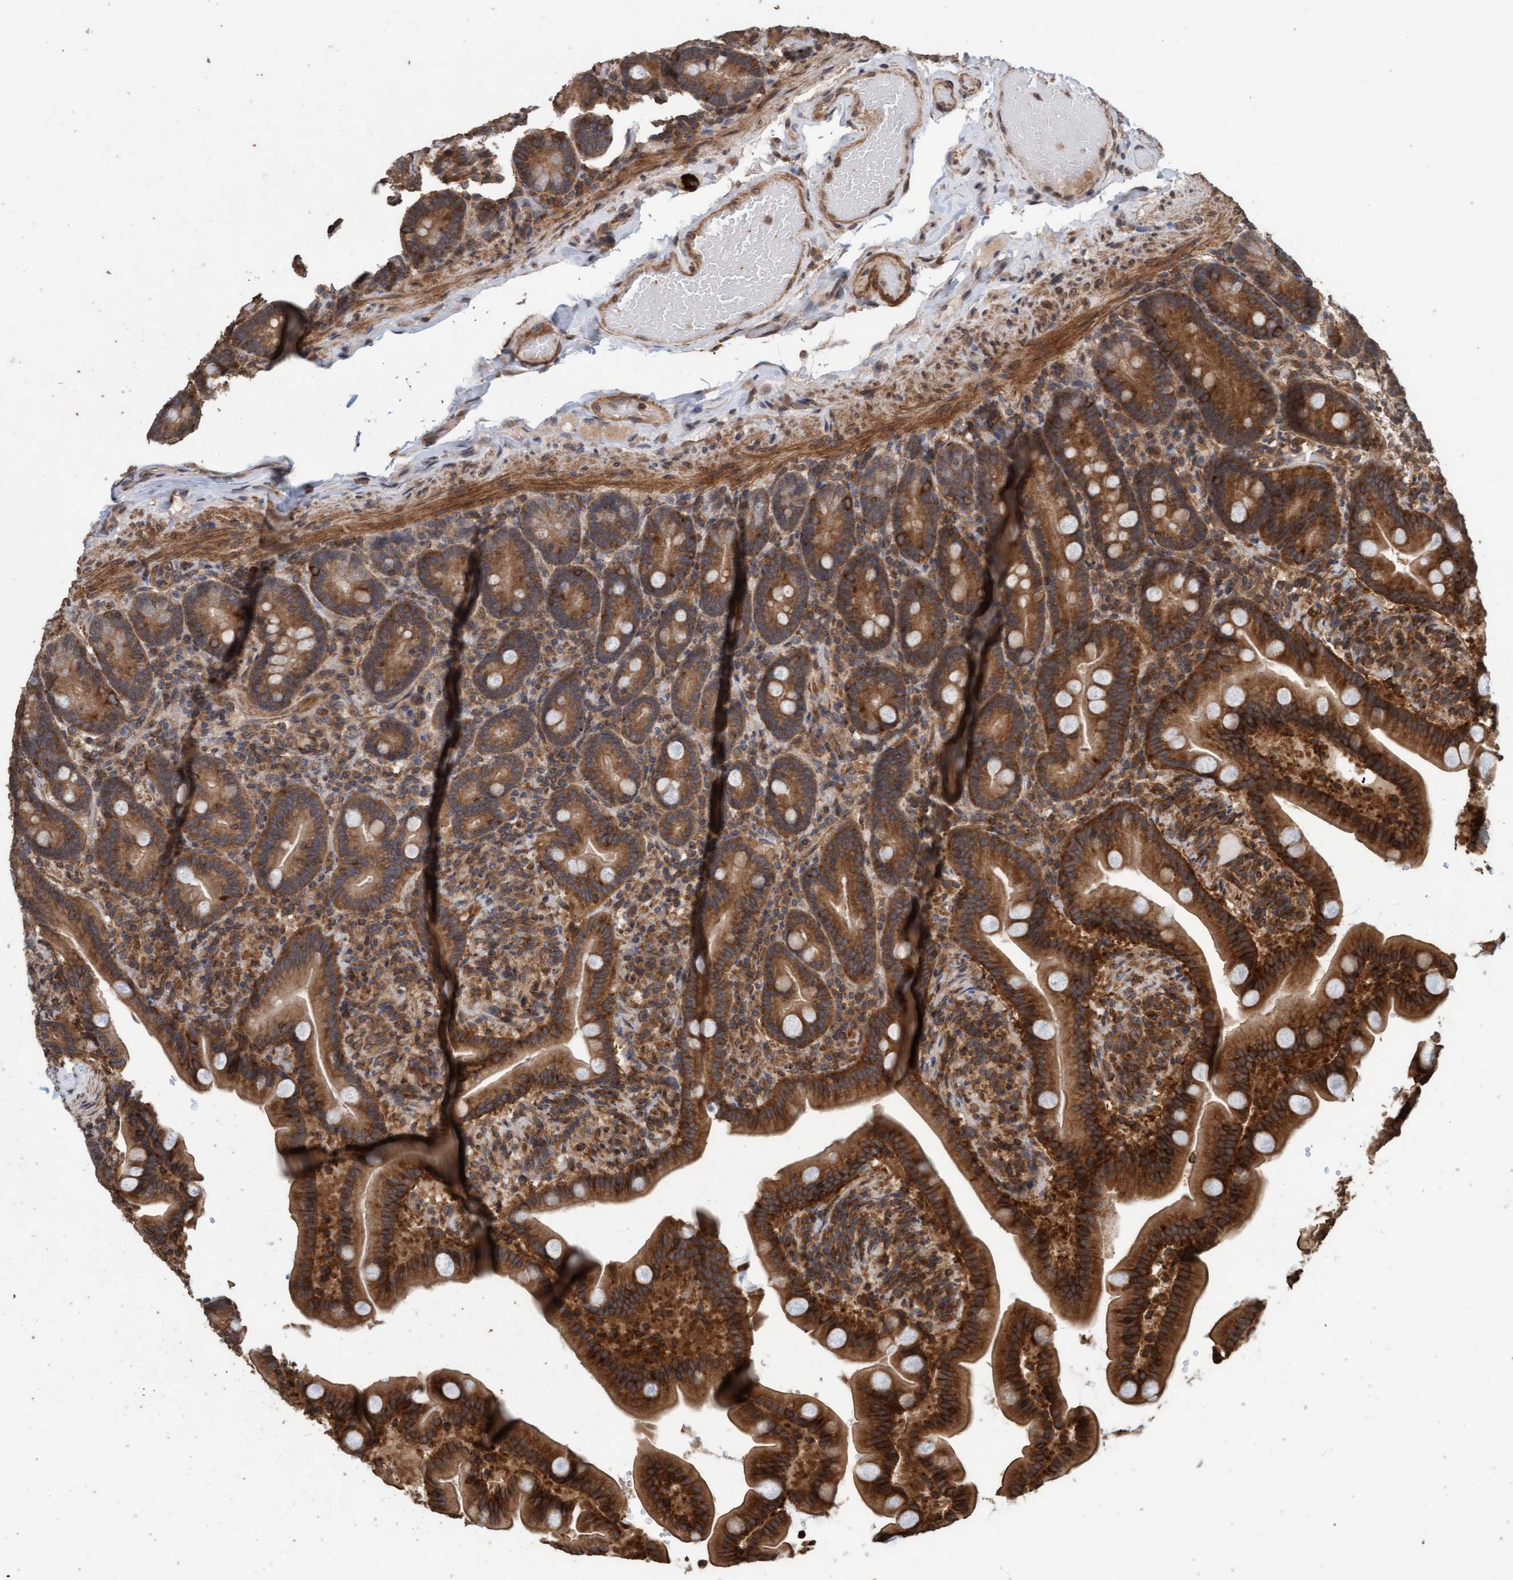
{"staining": {"intensity": "strong", "quantity": ">75%", "location": "cytoplasmic/membranous"}, "tissue": "duodenum", "cell_type": "Glandular cells", "image_type": "normal", "snomed": [{"axis": "morphology", "description": "Normal tissue, NOS"}, {"axis": "topography", "description": "Duodenum"}], "caption": "A high-resolution histopathology image shows IHC staining of unremarkable duodenum, which demonstrates strong cytoplasmic/membranous staining in about >75% of glandular cells. (DAB IHC with brightfield microscopy, high magnification).", "gene": "FXR2", "patient": {"sex": "male", "age": 54}}